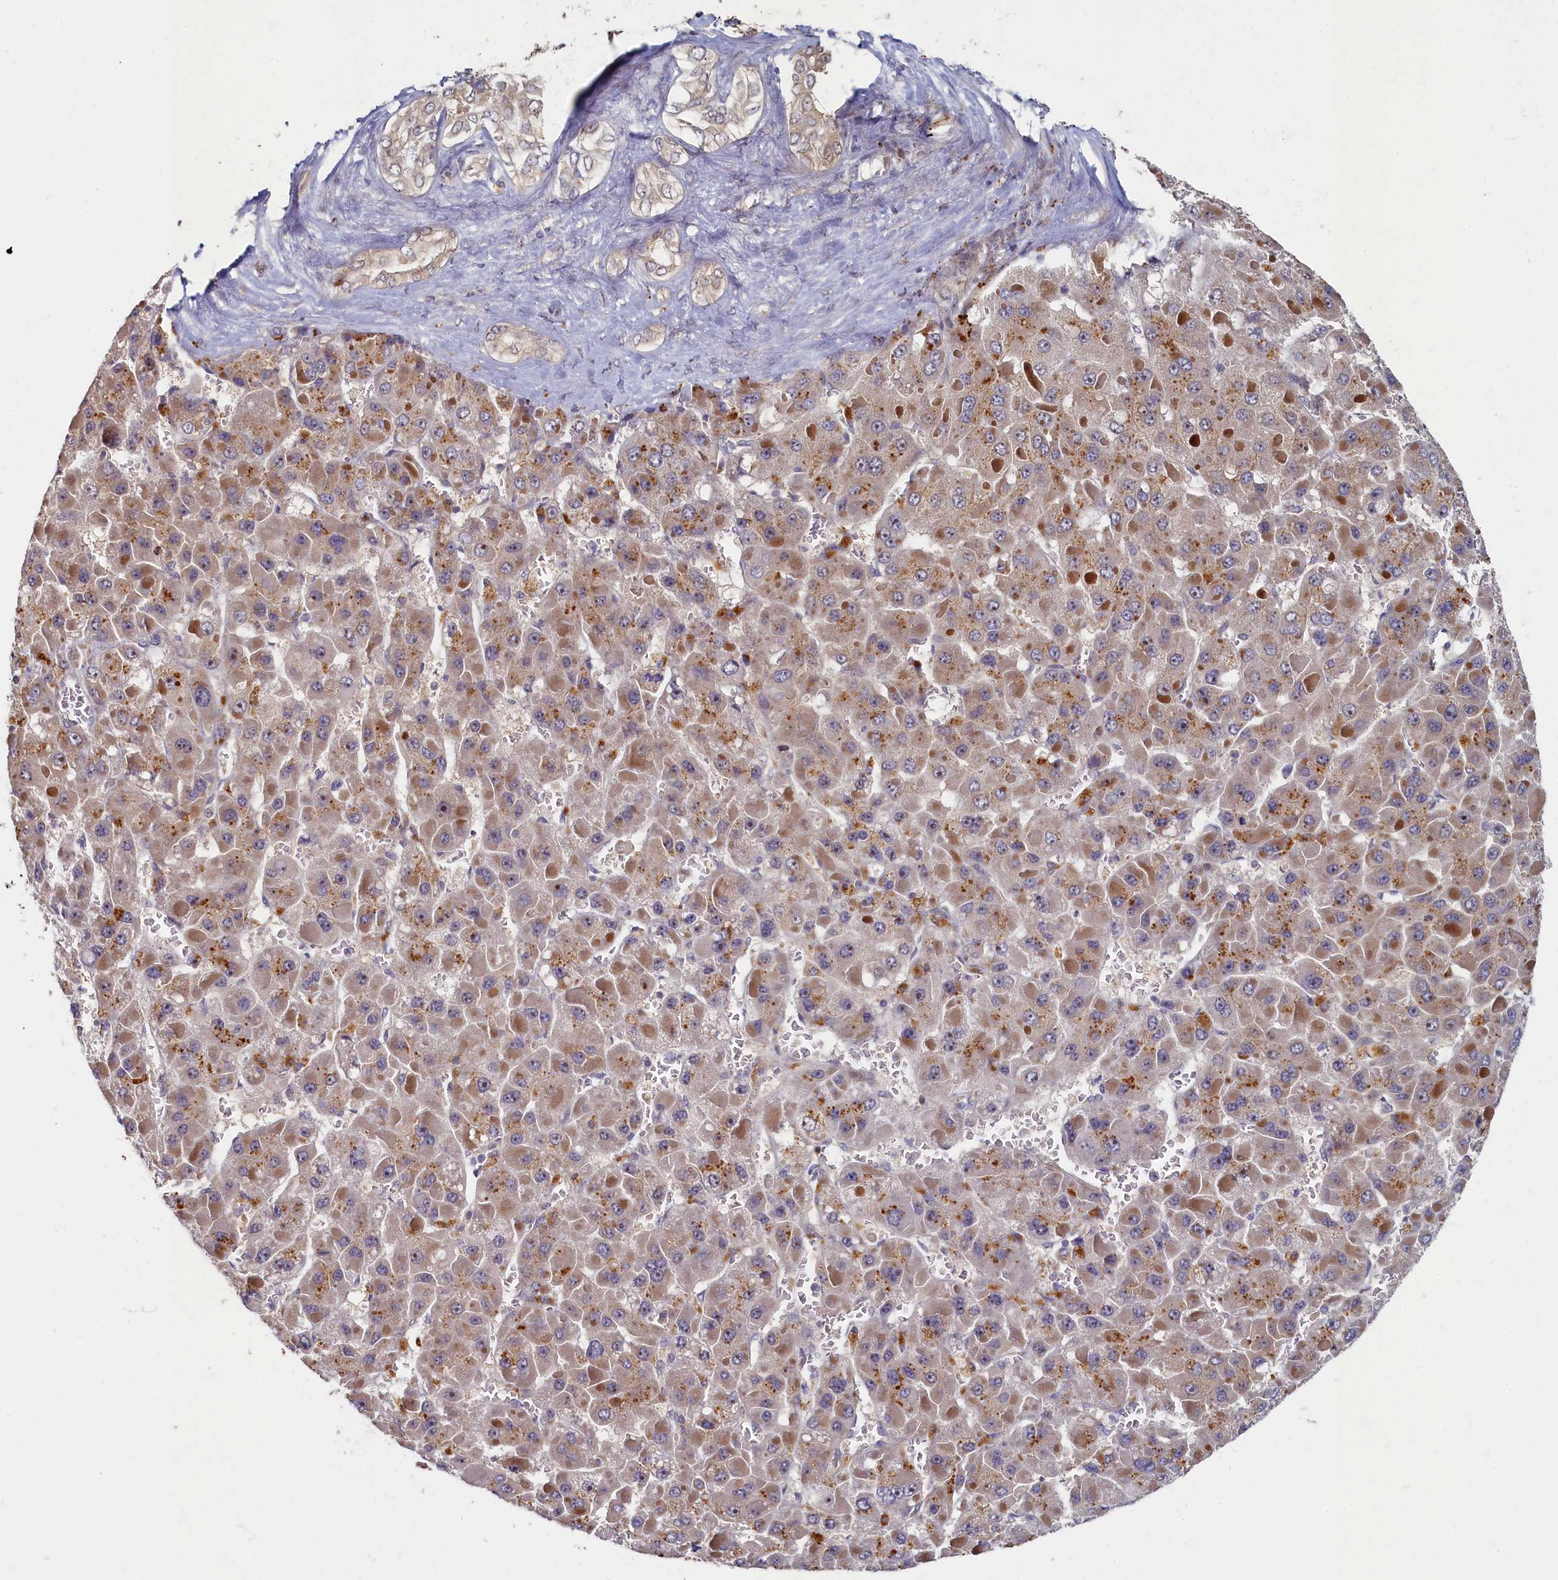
{"staining": {"intensity": "moderate", "quantity": "<25%", "location": "cytoplasmic/membranous"}, "tissue": "liver cancer", "cell_type": "Tumor cells", "image_type": "cancer", "snomed": [{"axis": "morphology", "description": "Carcinoma, Hepatocellular, NOS"}, {"axis": "topography", "description": "Liver"}], "caption": "Protein analysis of liver hepatocellular carcinoma tissue exhibits moderate cytoplasmic/membranous expression in about <25% of tumor cells.", "gene": "HUNK", "patient": {"sex": "female", "age": 73}}